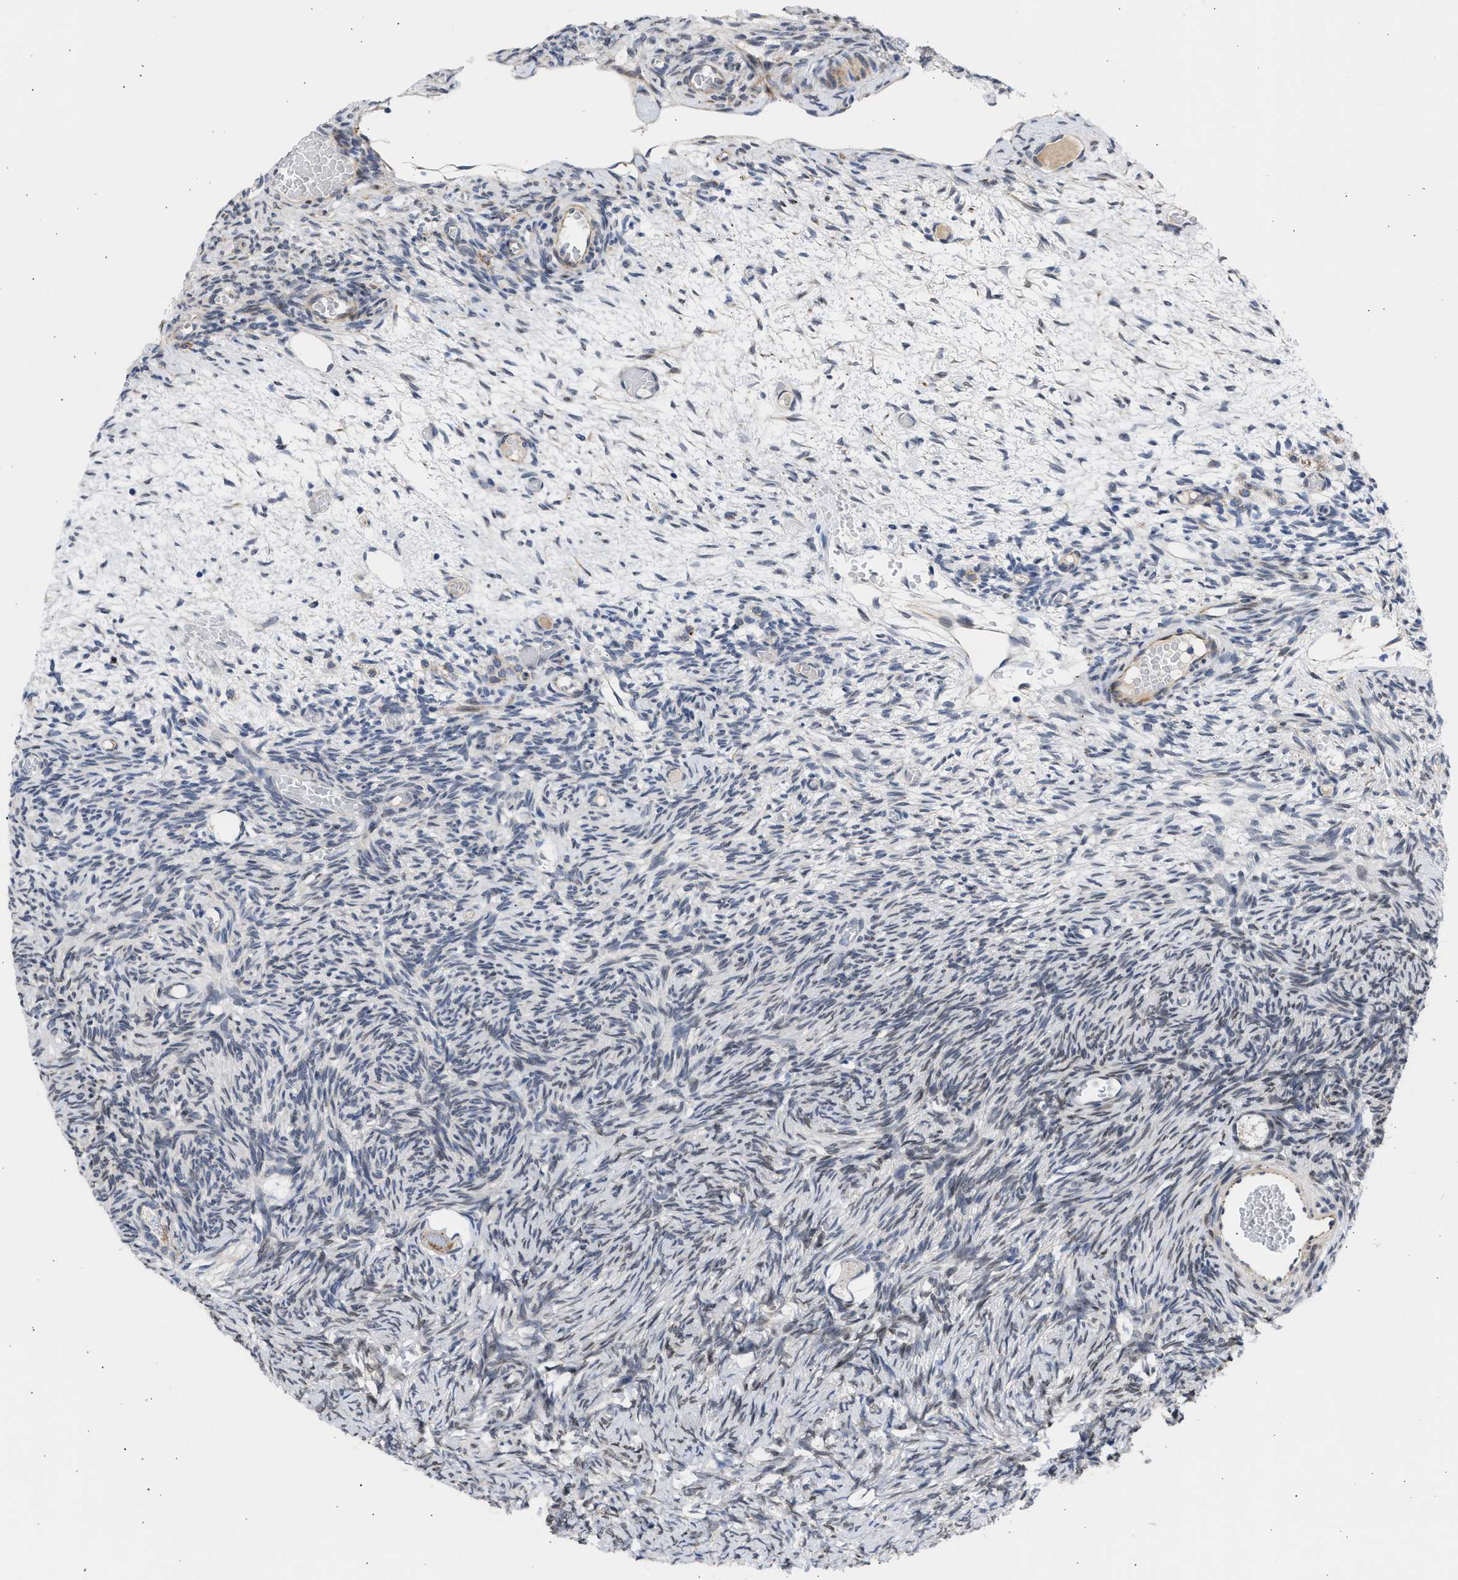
{"staining": {"intensity": "negative", "quantity": "none", "location": "none"}, "tissue": "ovary", "cell_type": "Follicle cells", "image_type": "normal", "snomed": [{"axis": "morphology", "description": "Normal tissue, NOS"}, {"axis": "topography", "description": "Ovary"}], "caption": "Human ovary stained for a protein using IHC demonstrates no positivity in follicle cells.", "gene": "NUP35", "patient": {"sex": "female", "age": 27}}